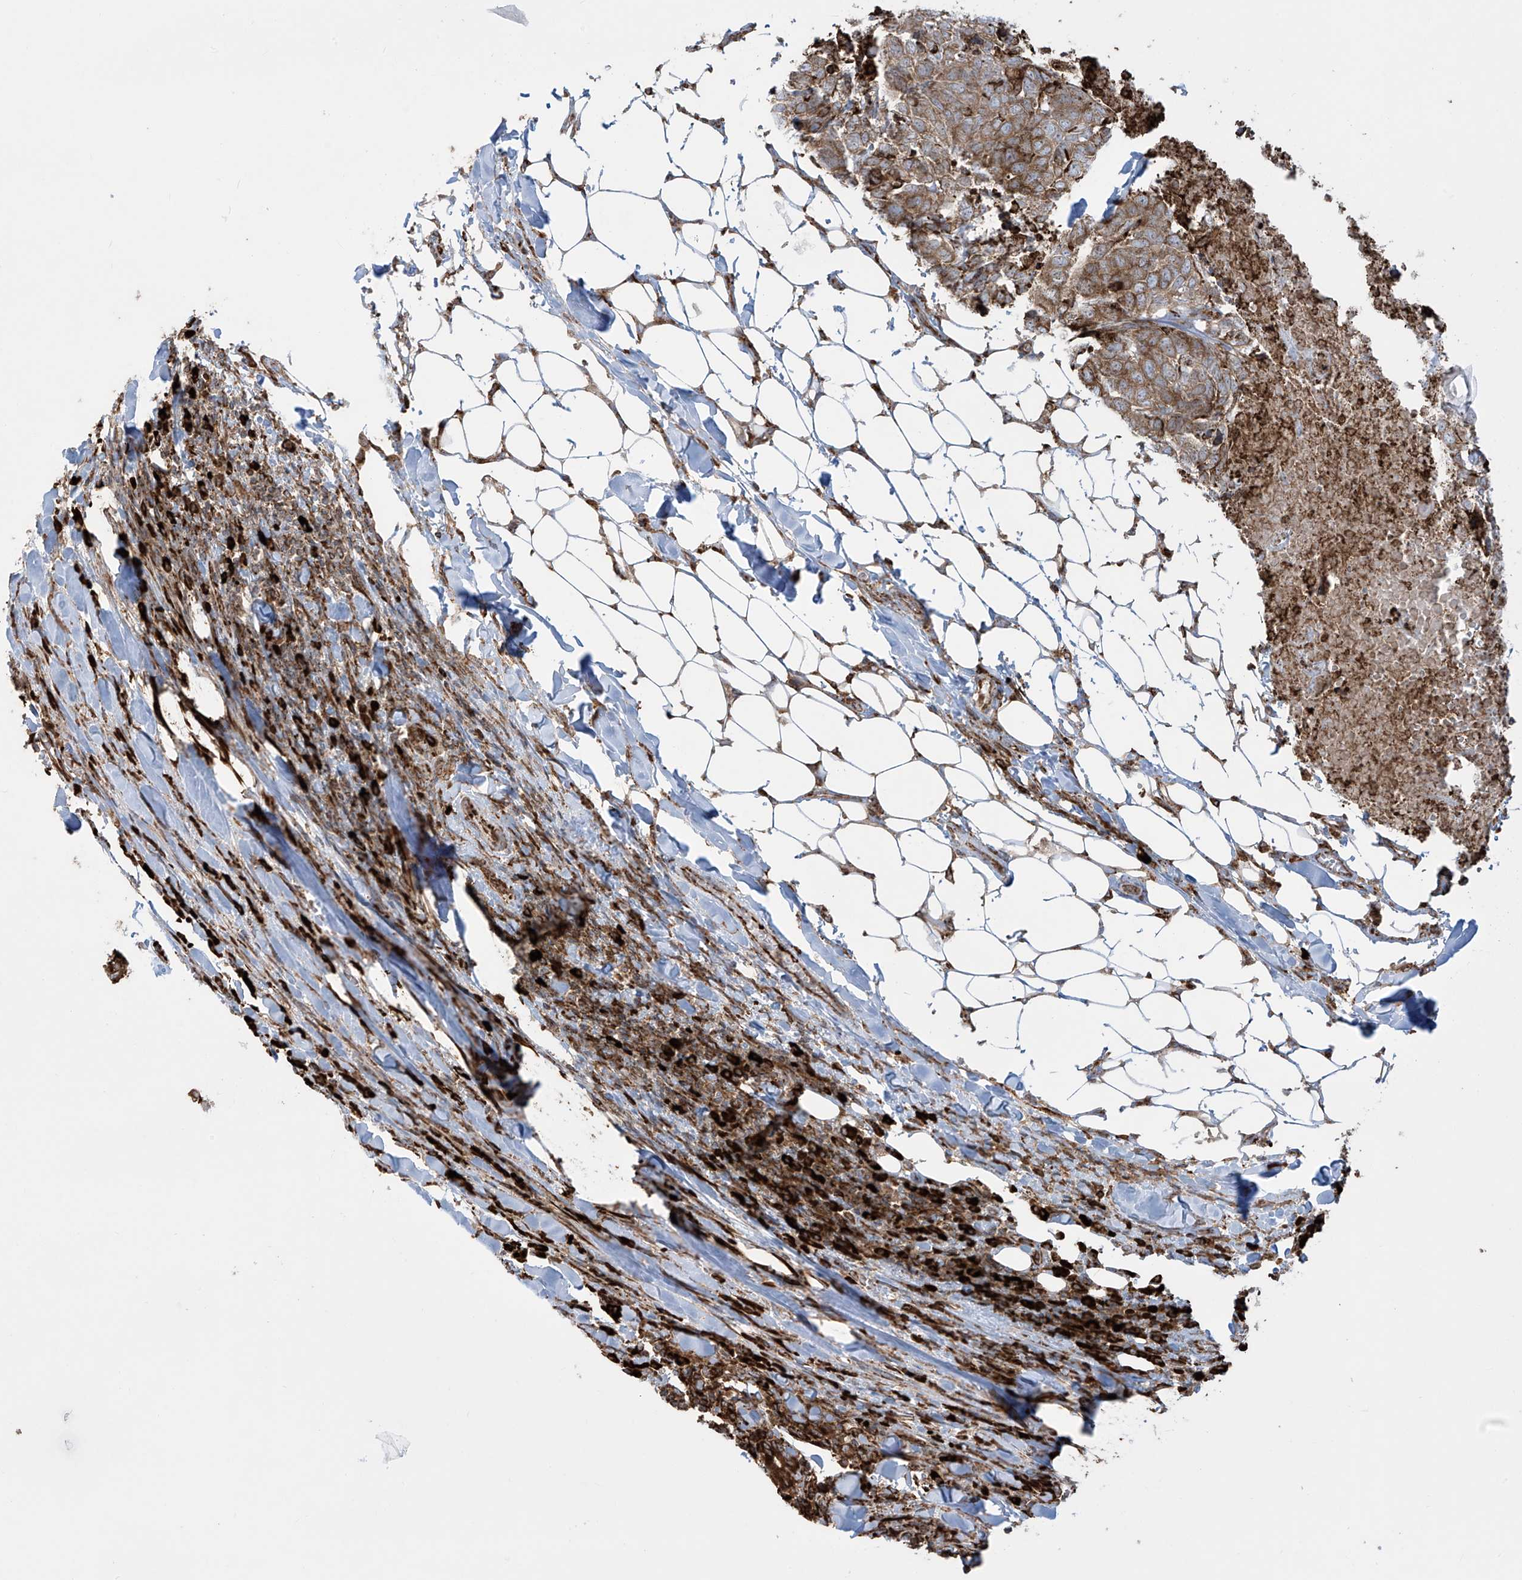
{"staining": {"intensity": "moderate", "quantity": ">75%", "location": "cytoplasmic/membranous"}, "tissue": "head and neck cancer", "cell_type": "Tumor cells", "image_type": "cancer", "snomed": [{"axis": "morphology", "description": "Squamous cell carcinoma, NOS"}, {"axis": "topography", "description": "Head-Neck"}], "caption": "Squamous cell carcinoma (head and neck) was stained to show a protein in brown. There is medium levels of moderate cytoplasmic/membranous positivity in approximately >75% of tumor cells.", "gene": "MX1", "patient": {"sex": "male", "age": 66}}